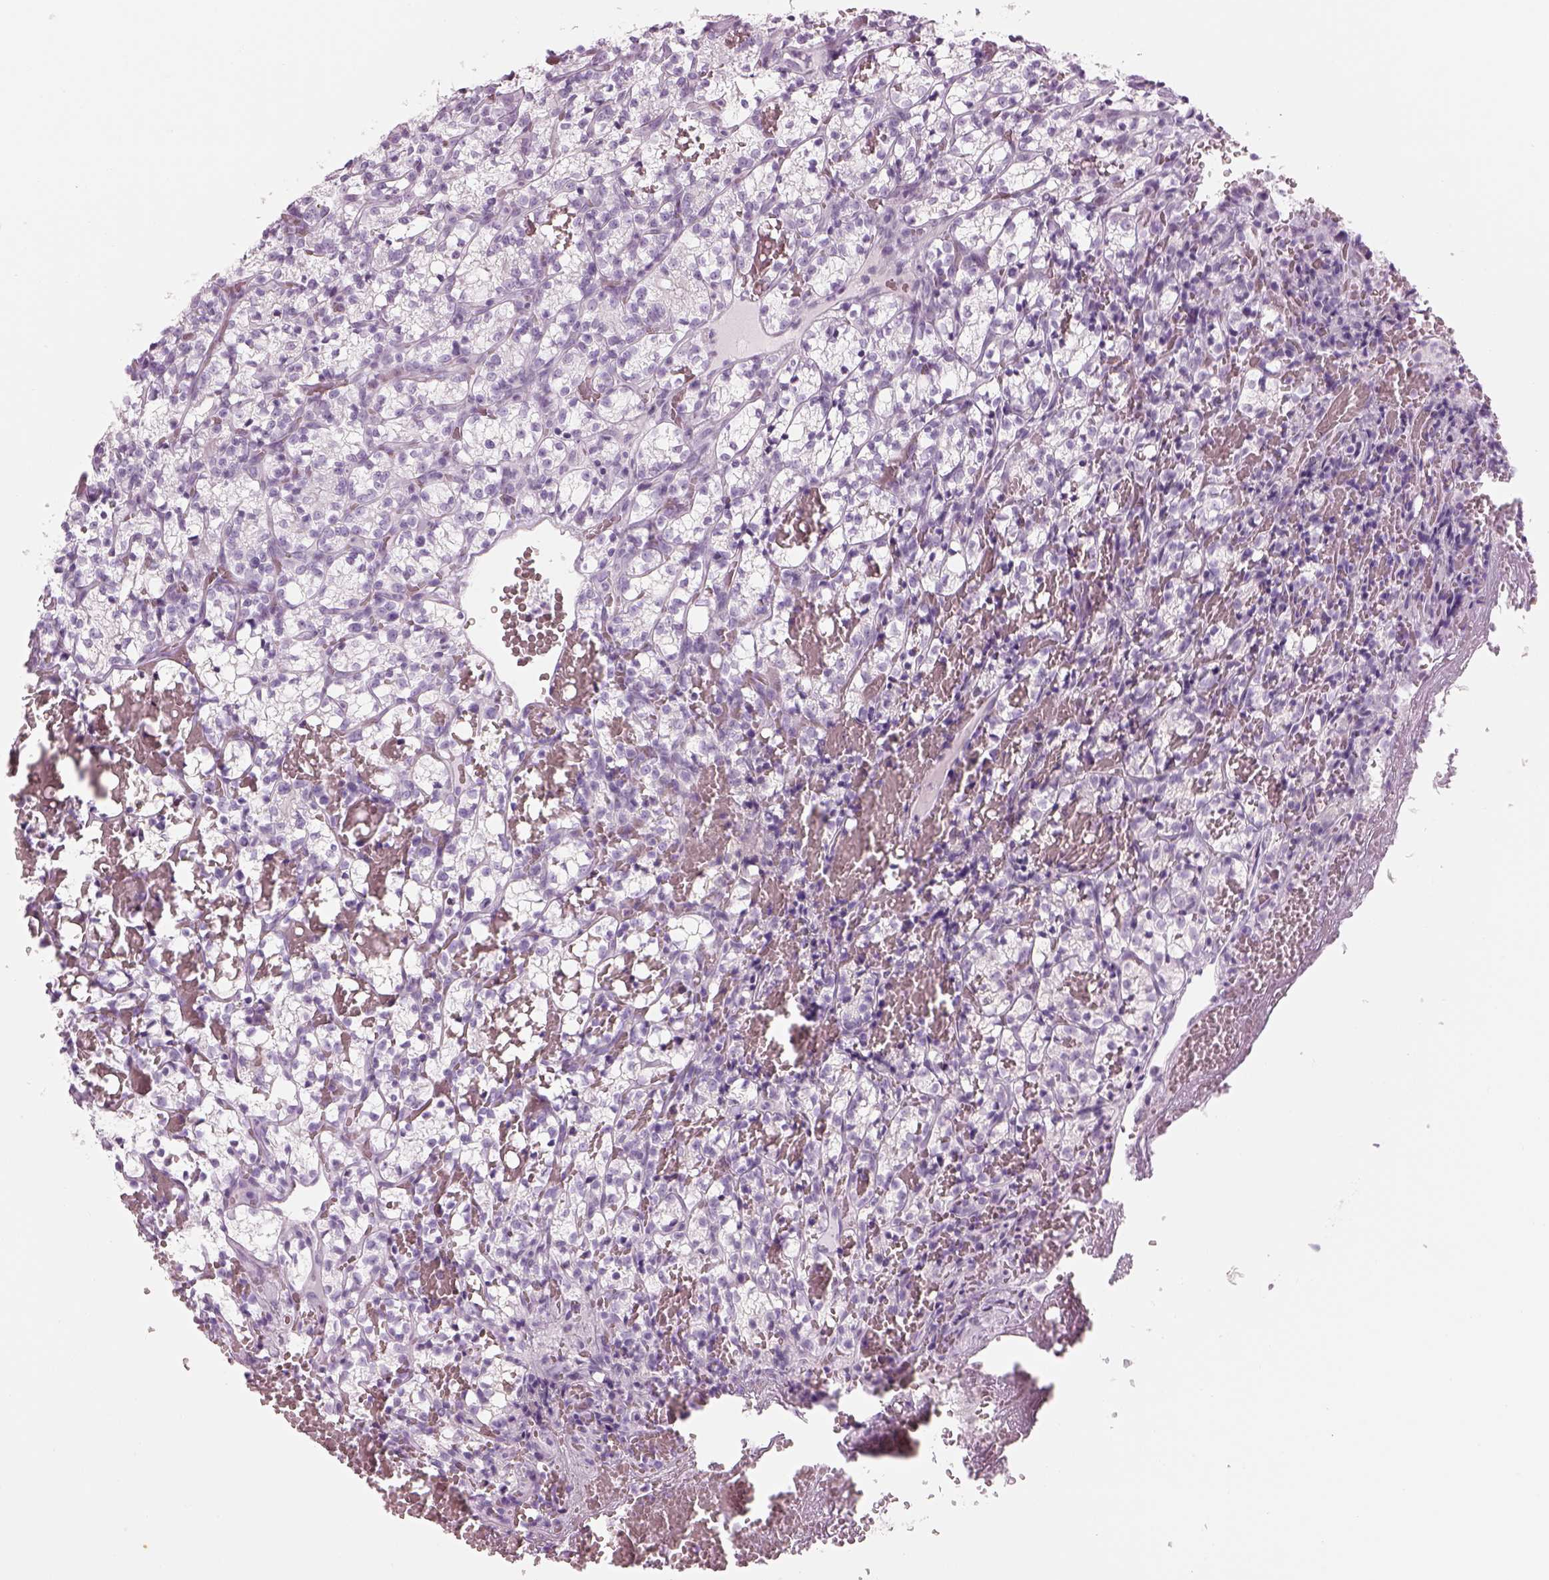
{"staining": {"intensity": "negative", "quantity": "none", "location": "none"}, "tissue": "renal cancer", "cell_type": "Tumor cells", "image_type": "cancer", "snomed": [{"axis": "morphology", "description": "Adenocarcinoma, NOS"}, {"axis": "topography", "description": "Kidney"}], "caption": "DAB immunohistochemical staining of human renal adenocarcinoma demonstrates no significant expression in tumor cells. (DAB IHC, high magnification).", "gene": "SAG", "patient": {"sex": "female", "age": 69}}